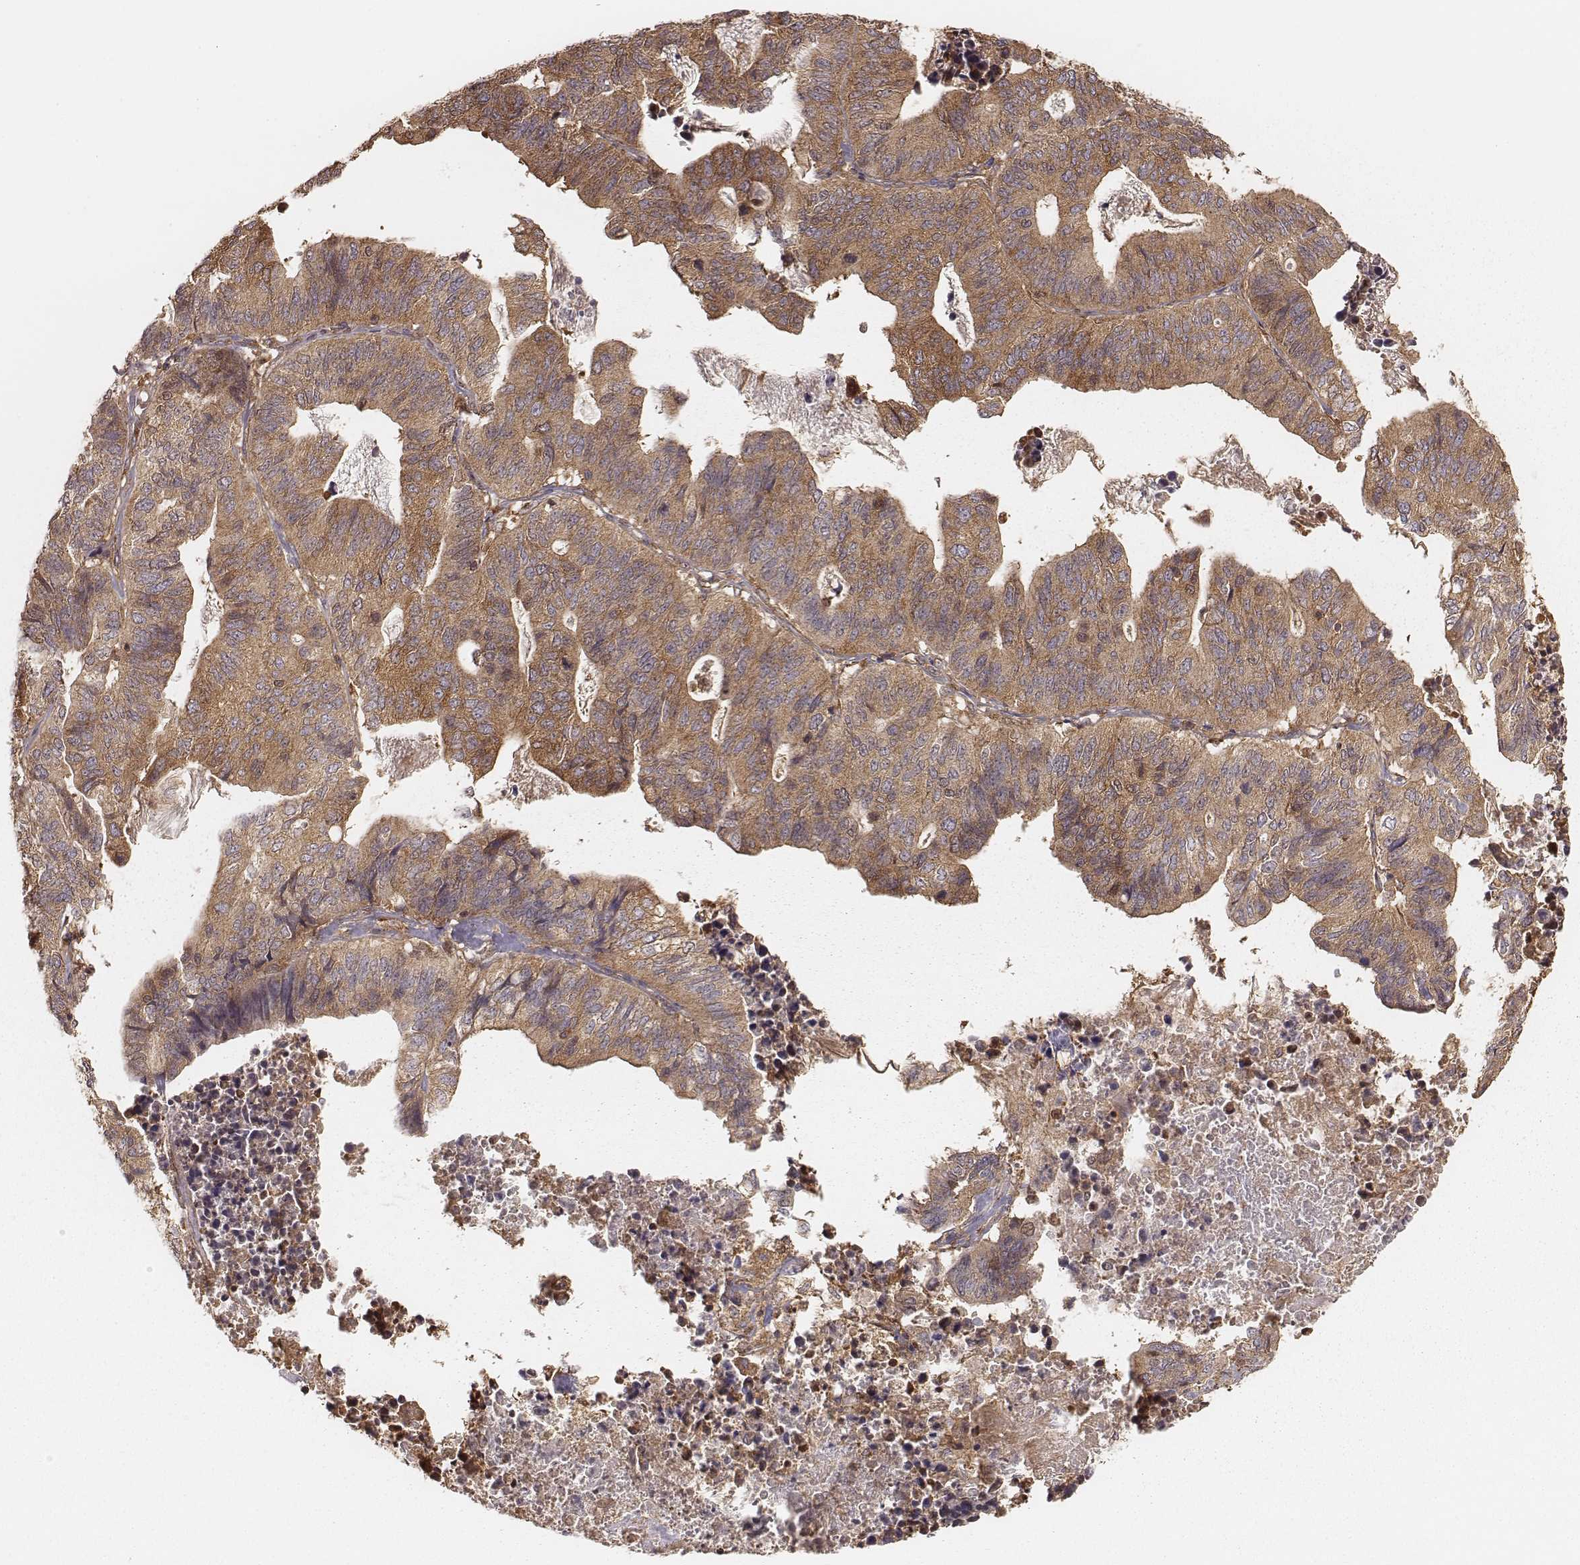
{"staining": {"intensity": "strong", "quantity": "<25%", "location": "cytoplasmic/membranous"}, "tissue": "stomach cancer", "cell_type": "Tumor cells", "image_type": "cancer", "snomed": [{"axis": "morphology", "description": "Adenocarcinoma, NOS"}, {"axis": "topography", "description": "Stomach, upper"}], "caption": "Stomach adenocarcinoma stained with DAB immunohistochemistry (IHC) shows medium levels of strong cytoplasmic/membranous staining in about <25% of tumor cells.", "gene": "CARS1", "patient": {"sex": "female", "age": 67}}